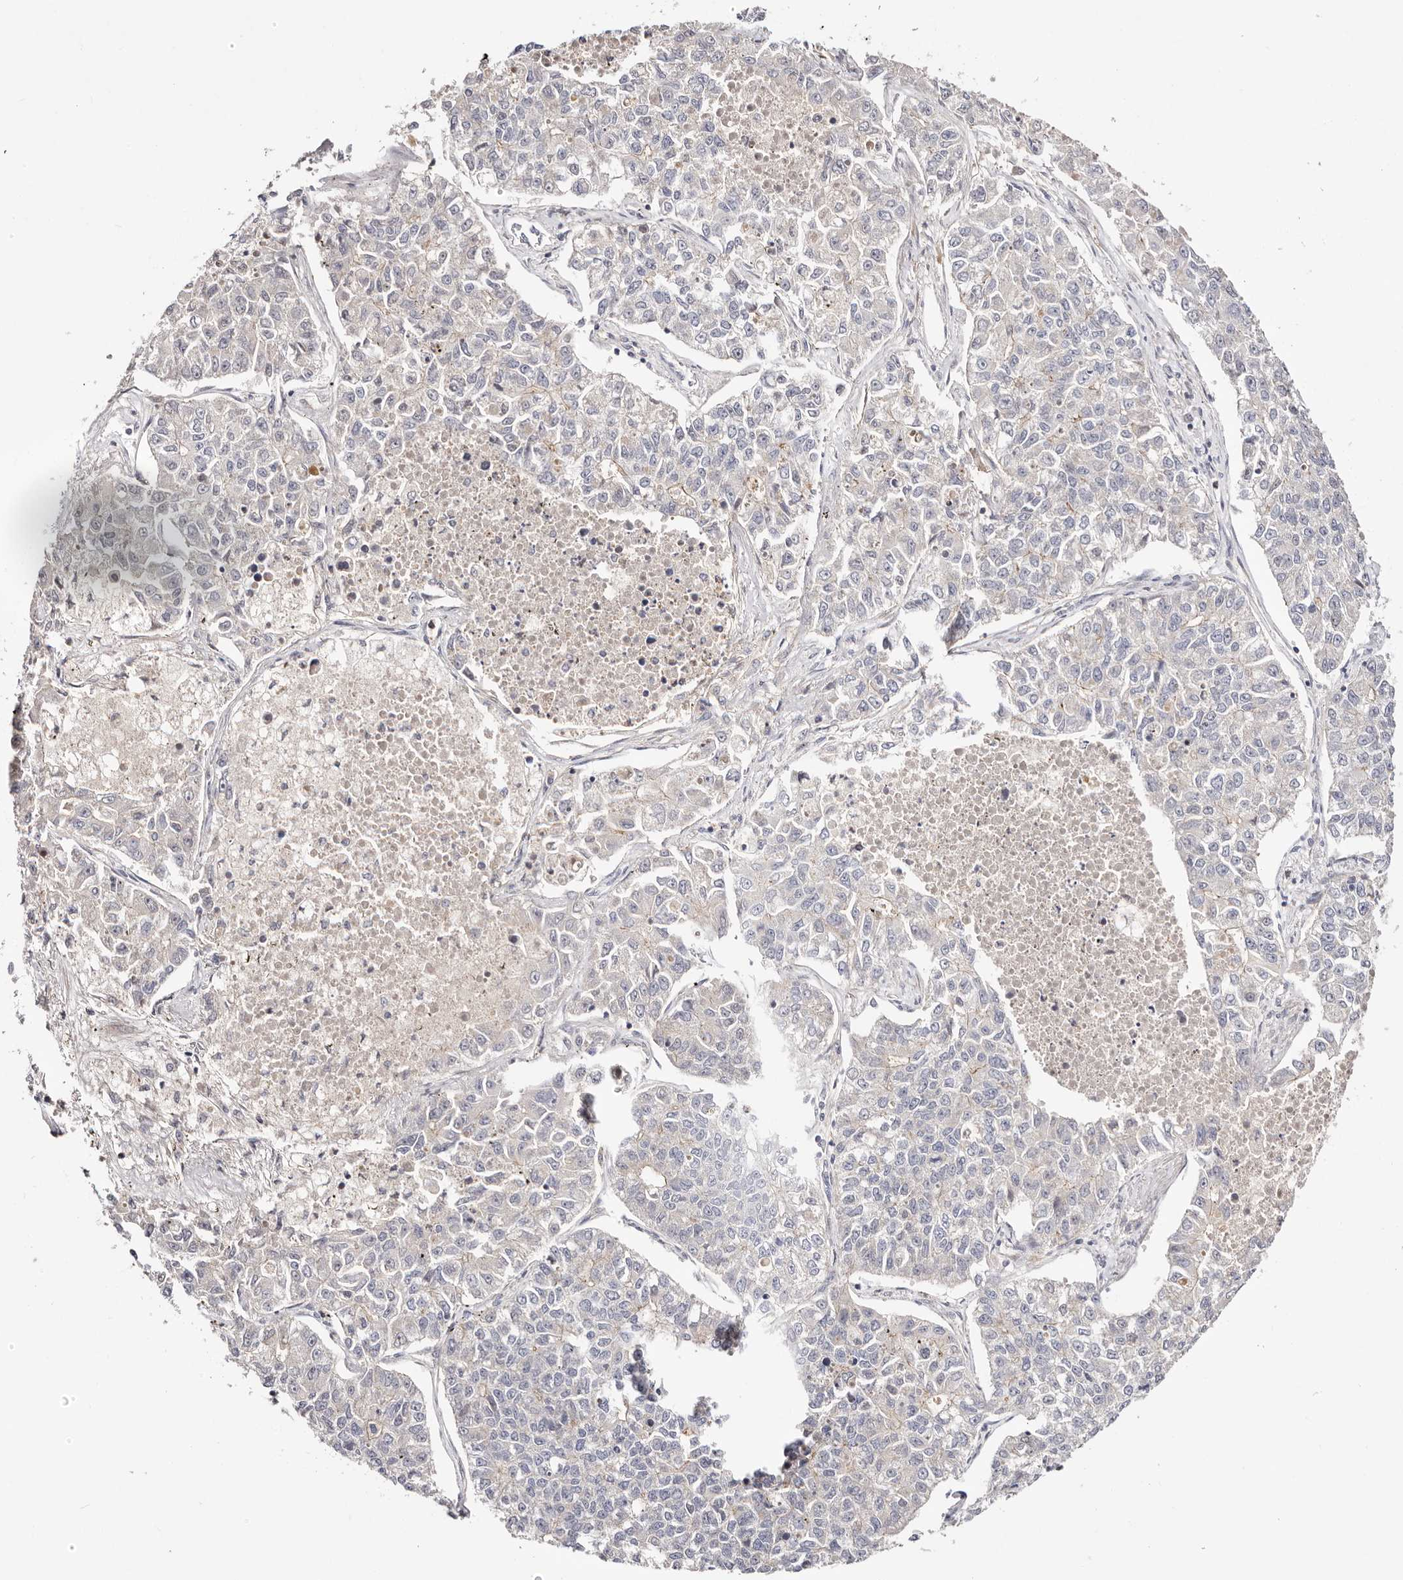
{"staining": {"intensity": "moderate", "quantity": "<25%", "location": "cytoplasmic/membranous"}, "tissue": "lung cancer", "cell_type": "Tumor cells", "image_type": "cancer", "snomed": [{"axis": "morphology", "description": "Adenocarcinoma, NOS"}, {"axis": "topography", "description": "Lung"}], "caption": "This micrograph shows IHC staining of lung cancer (adenocarcinoma), with low moderate cytoplasmic/membranous positivity in about <25% of tumor cells.", "gene": "SLC35B2", "patient": {"sex": "male", "age": 49}}